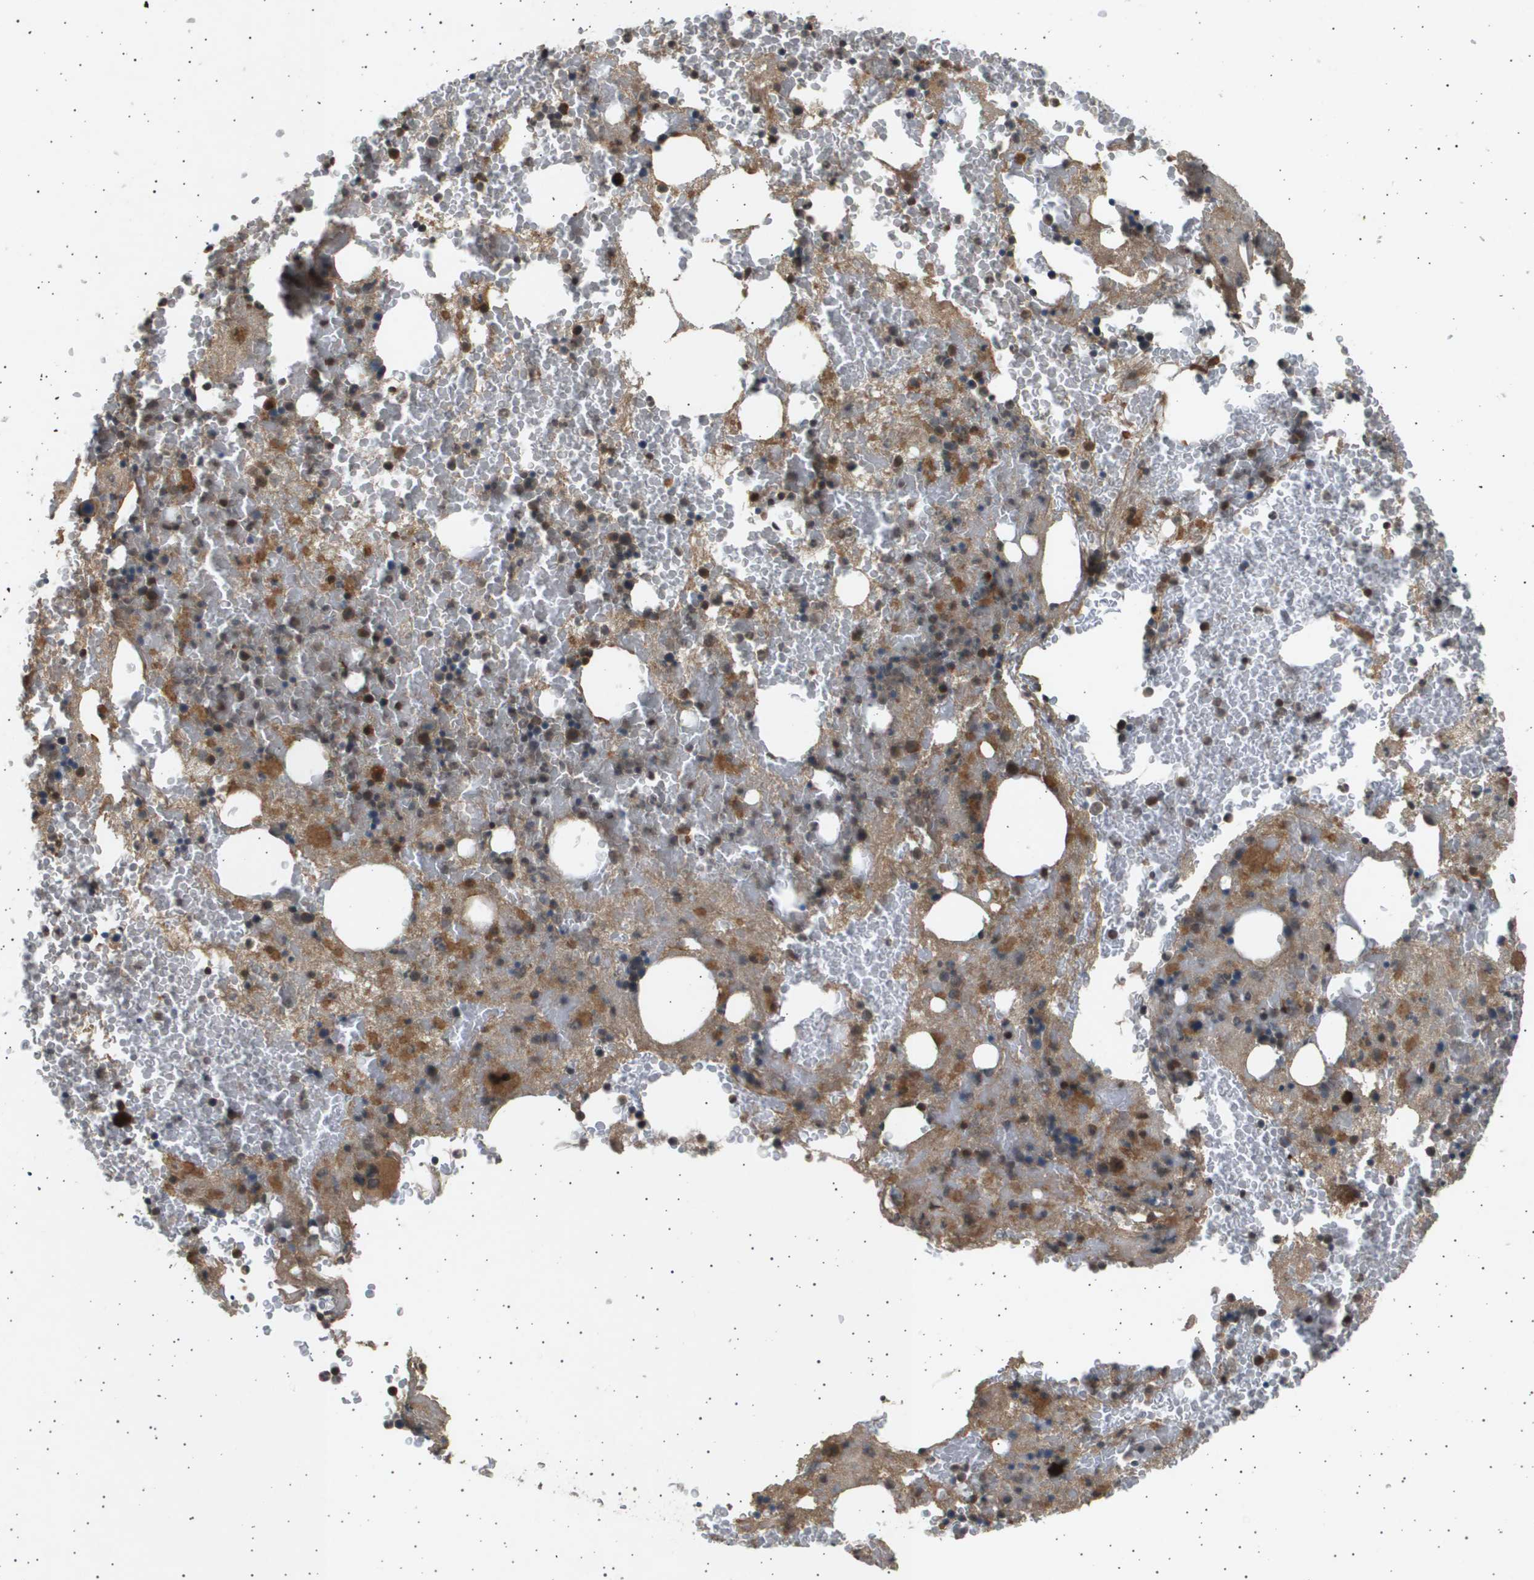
{"staining": {"intensity": "moderate", "quantity": "25%-75%", "location": "cytoplasmic/membranous,nuclear"}, "tissue": "bone marrow", "cell_type": "Hematopoietic cells", "image_type": "normal", "snomed": [{"axis": "morphology", "description": "Normal tissue, NOS"}, {"axis": "morphology", "description": "Inflammation, NOS"}, {"axis": "topography", "description": "Bone marrow"}], "caption": "Bone marrow stained with DAB immunohistochemistry (IHC) shows medium levels of moderate cytoplasmic/membranous,nuclear expression in about 25%-75% of hematopoietic cells. The protein of interest is shown in brown color, while the nuclei are stained blue.", "gene": "TNRC6A", "patient": {"sex": "male", "age": 63}}